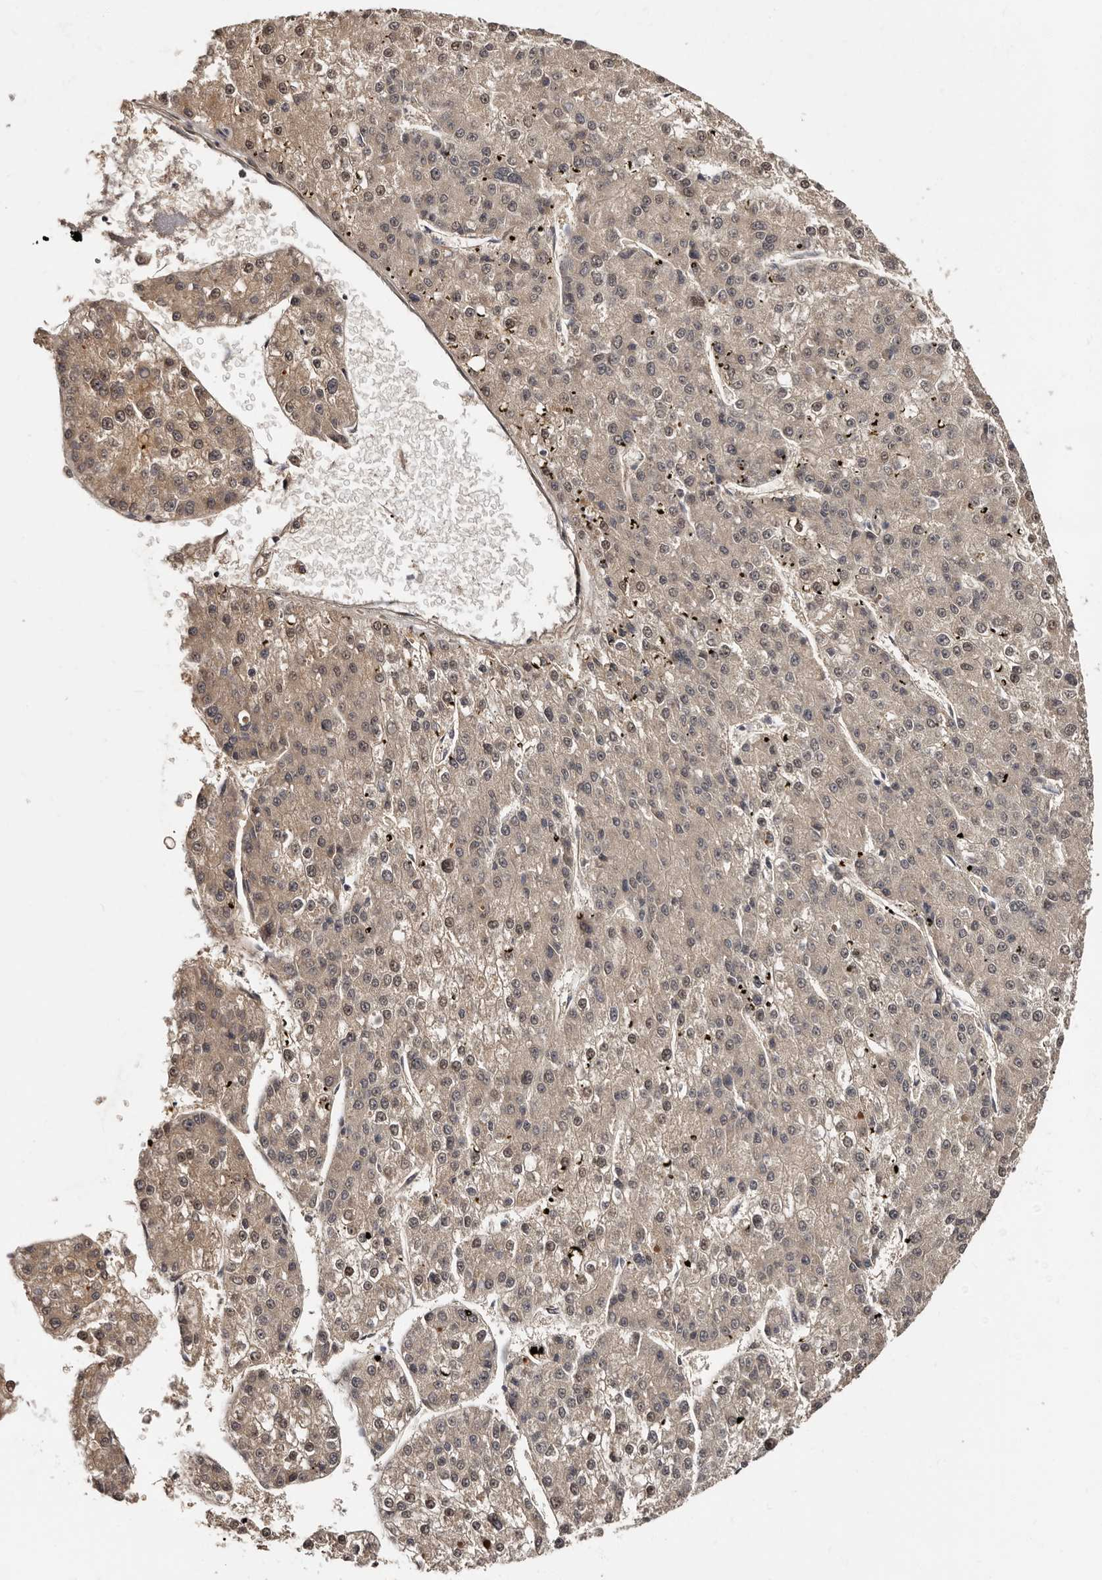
{"staining": {"intensity": "weak", "quantity": ">75%", "location": "cytoplasmic/membranous,nuclear"}, "tissue": "liver cancer", "cell_type": "Tumor cells", "image_type": "cancer", "snomed": [{"axis": "morphology", "description": "Carcinoma, Hepatocellular, NOS"}, {"axis": "topography", "description": "Liver"}], "caption": "A photomicrograph of human liver hepatocellular carcinoma stained for a protein reveals weak cytoplasmic/membranous and nuclear brown staining in tumor cells.", "gene": "TBC1D22B", "patient": {"sex": "female", "age": 73}}